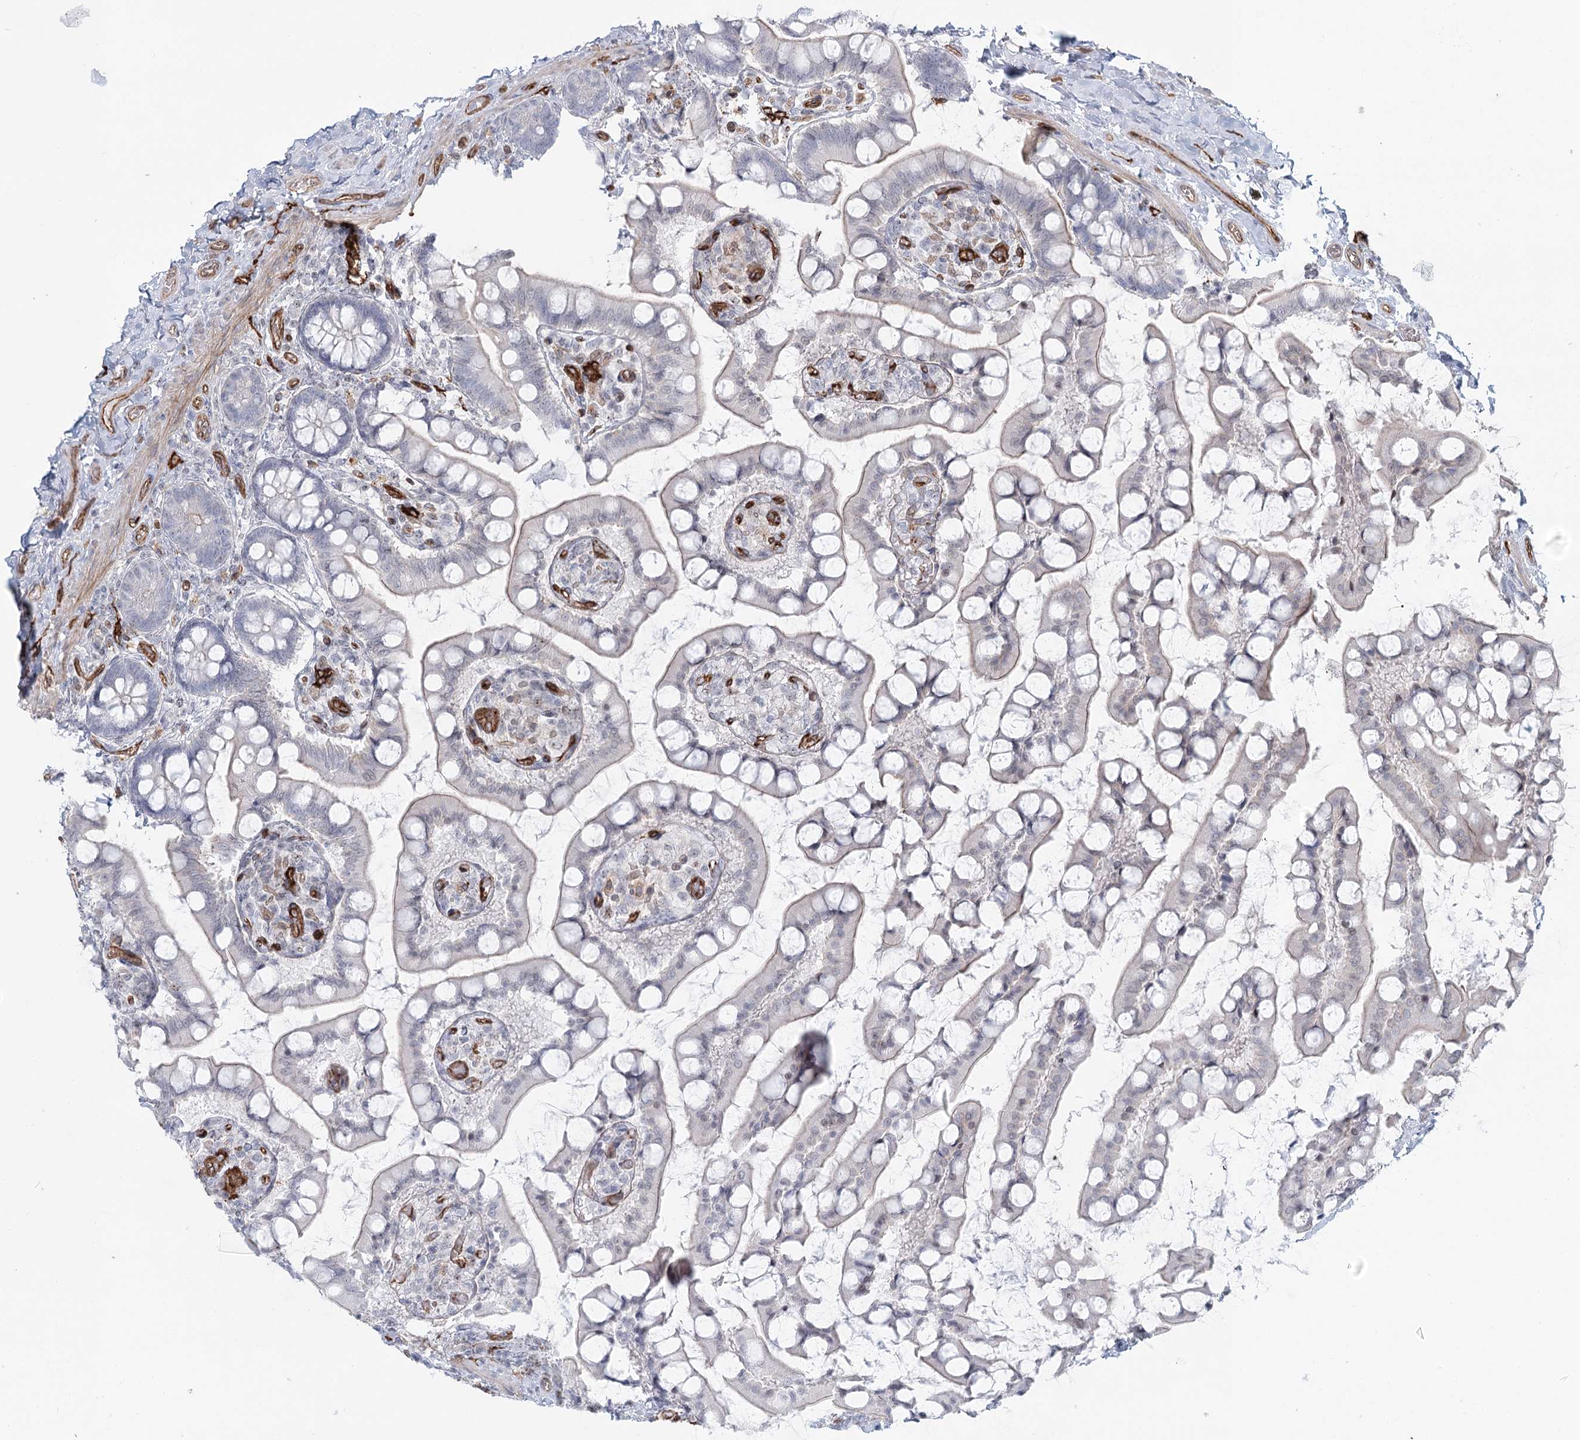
{"staining": {"intensity": "weak", "quantity": "25%-75%", "location": "cytoplasmic/membranous"}, "tissue": "small intestine", "cell_type": "Glandular cells", "image_type": "normal", "snomed": [{"axis": "morphology", "description": "Normal tissue, NOS"}, {"axis": "topography", "description": "Small intestine"}], "caption": "Immunohistochemistry (IHC) micrograph of unremarkable small intestine: human small intestine stained using immunohistochemistry shows low levels of weak protein expression localized specifically in the cytoplasmic/membranous of glandular cells, appearing as a cytoplasmic/membranous brown color.", "gene": "ZFYVE28", "patient": {"sex": "male", "age": 52}}